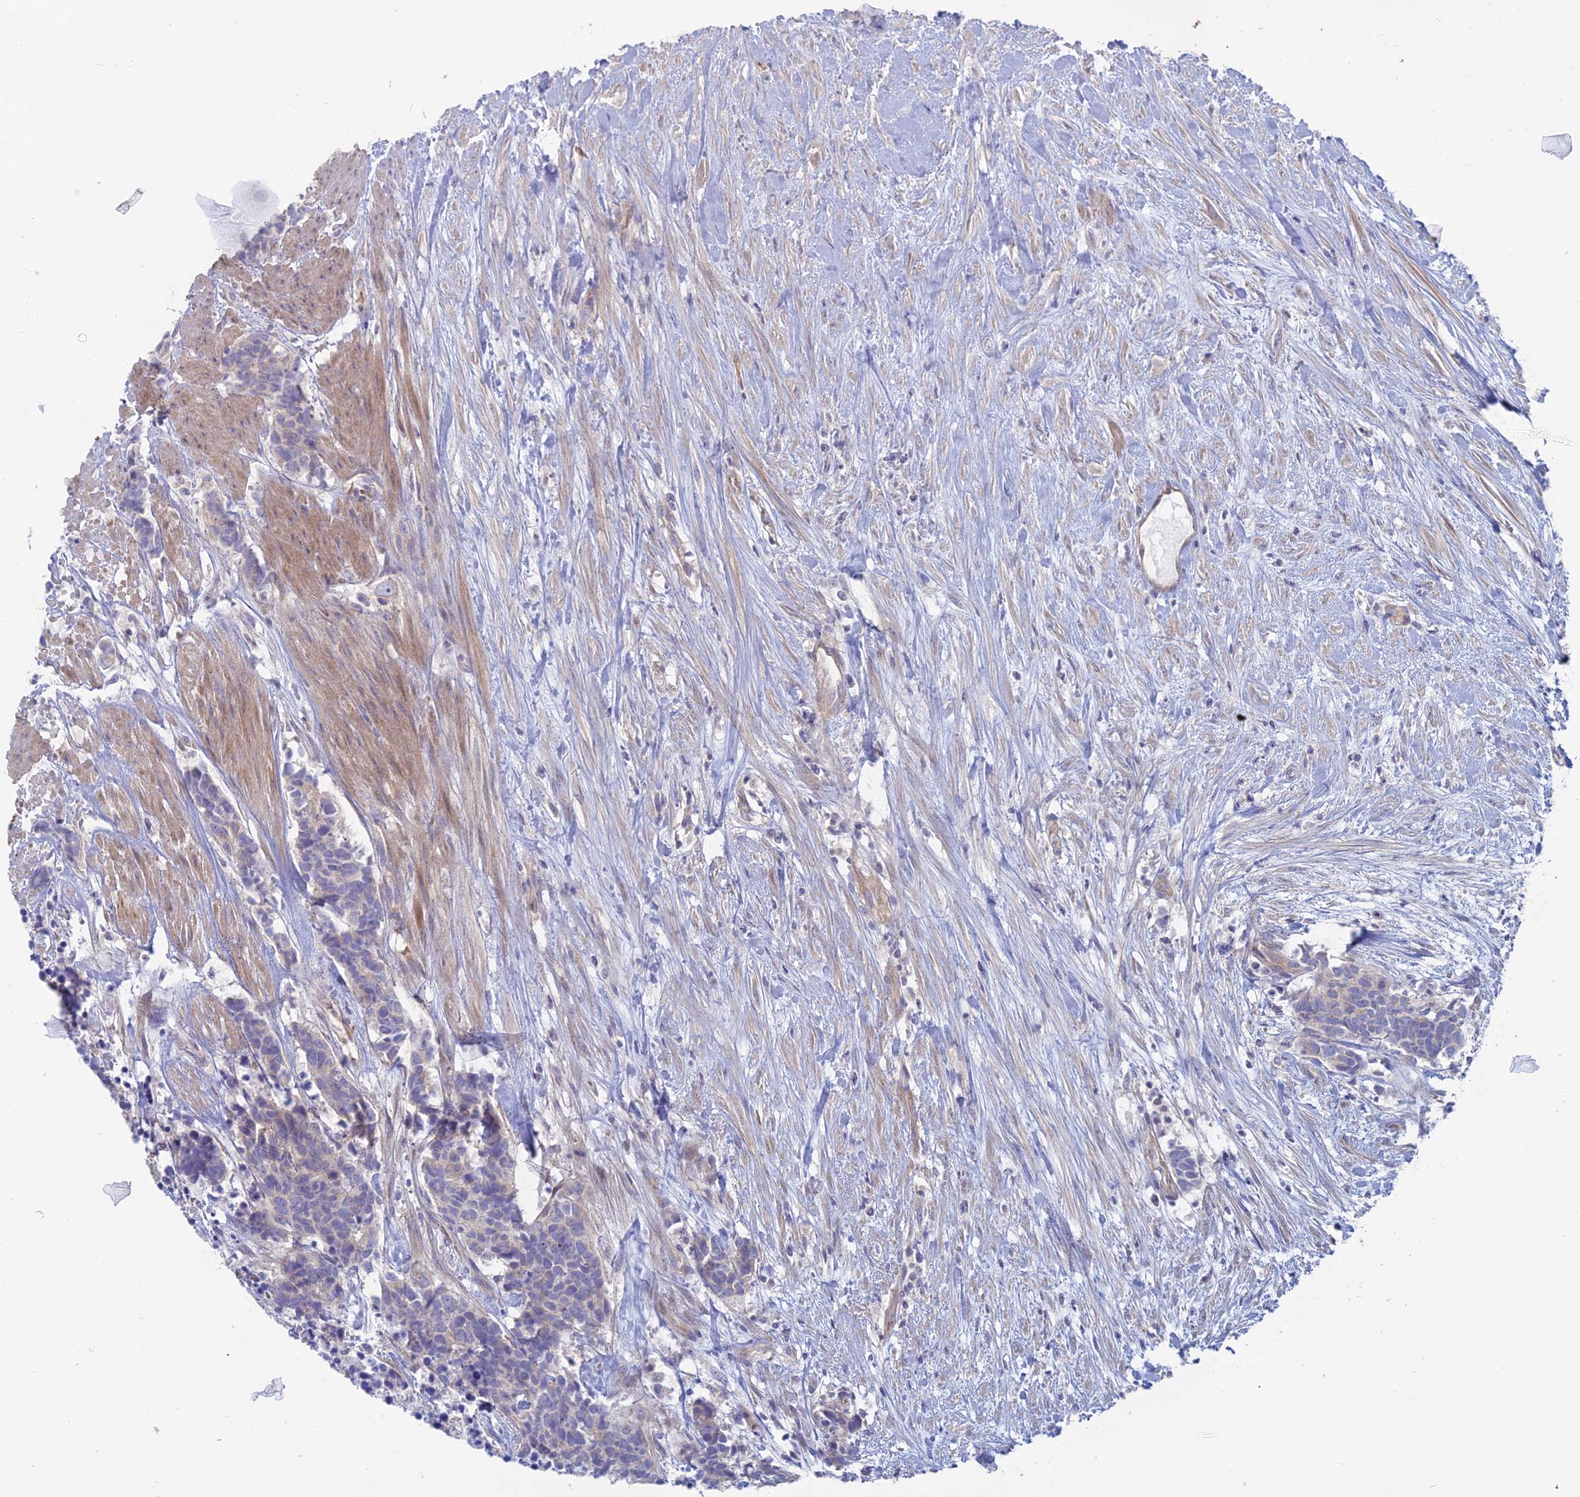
{"staining": {"intensity": "weak", "quantity": "<25%", "location": "cytoplasmic/membranous"}, "tissue": "carcinoid", "cell_type": "Tumor cells", "image_type": "cancer", "snomed": [{"axis": "morphology", "description": "Carcinoma, NOS"}, {"axis": "morphology", "description": "Carcinoid, malignant, NOS"}, {"axis": "topography", "description": "Prostate"}], "caption": "Immunohistochemical staining of human carcinoid (malignant) reveals no significant staining in tumor cells.", "gene": "TBC1D30", "patient": {"sex": "male", "age": 57}}